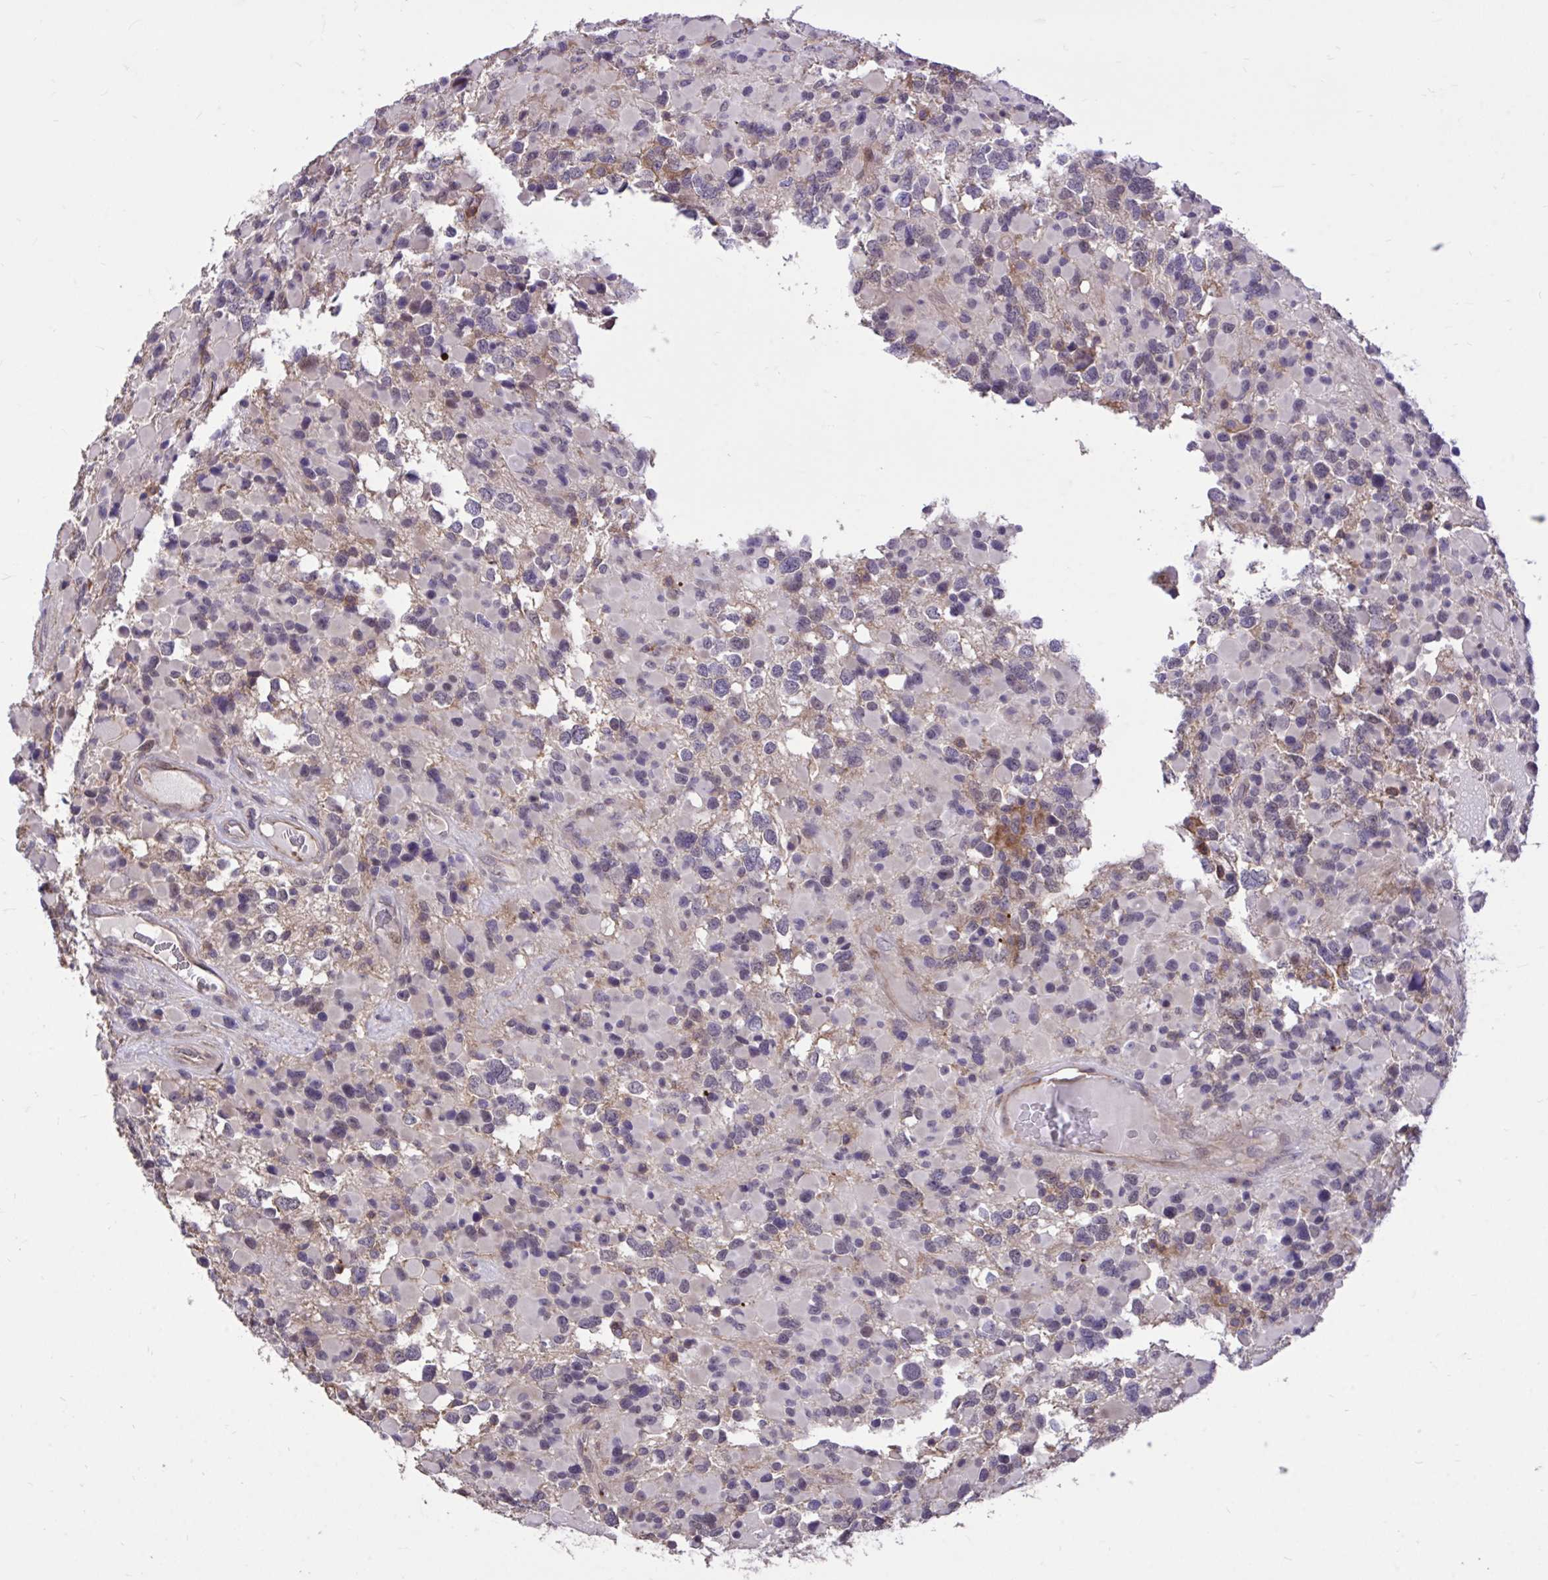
{"staining": {"intensity": "weak", "quantity": "<25%", "location": "cytoplasmic/membranous"}, "tissue": "glioma", "cell_type": "Tumor cells", "image_type": "cancer", "snomed": [{"axis": "morphology", "description": "Glioma, malignant, High grade"}, {"axis": "topography", "description": "Brain"}], "caption": "The histopathology image demonstrates no staining of tumor cells in glioma. (DAB (3,3'-diaminobenzidine) immunohistochemistry, high magnification).", "gene": "IGFL2", "patient": {"sex": "female", "age": 40}}